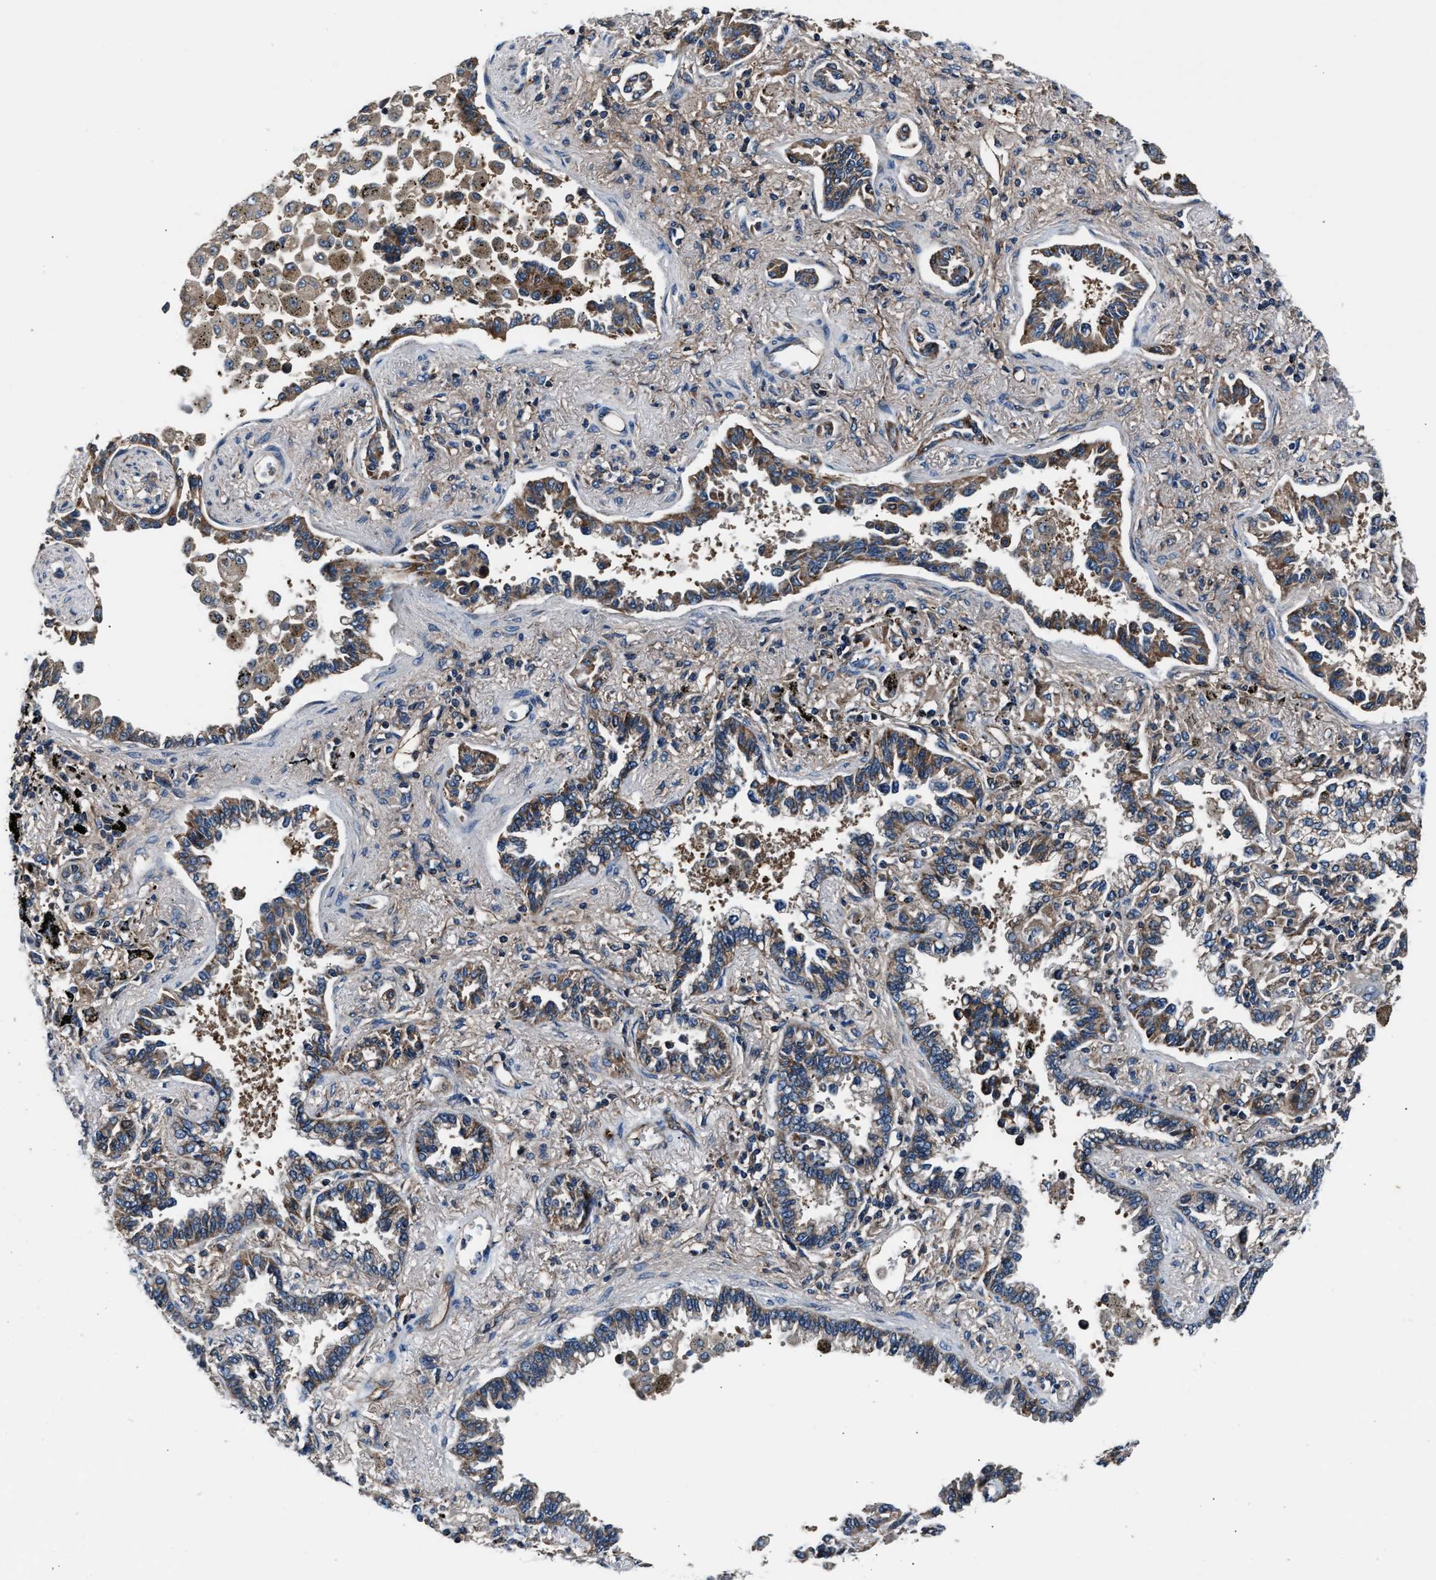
{"staining": {"intensity": "moderate", "quantity": ">75%", "location": "cytoplasmic/membranous"}, "tissue": "lung cancer", "cell_type": "Tumor cells", "image_type": "cancer", "snomed": [{"axis": "morphology", "description": "Normal tissue, NOS"}, {"axis": "morphology", "description": "Adenocarcinoma, NOS"}, {"axis": "topography", "description": "Lung"}], "caption": "Human lung cancer stained for a protein (brown) demonstrates moderate cytoplasmic/membranous positive expression in about >75% of tumor cells.", "gene": "GGCT", "patient": {"sex": "male", "age": 59}}